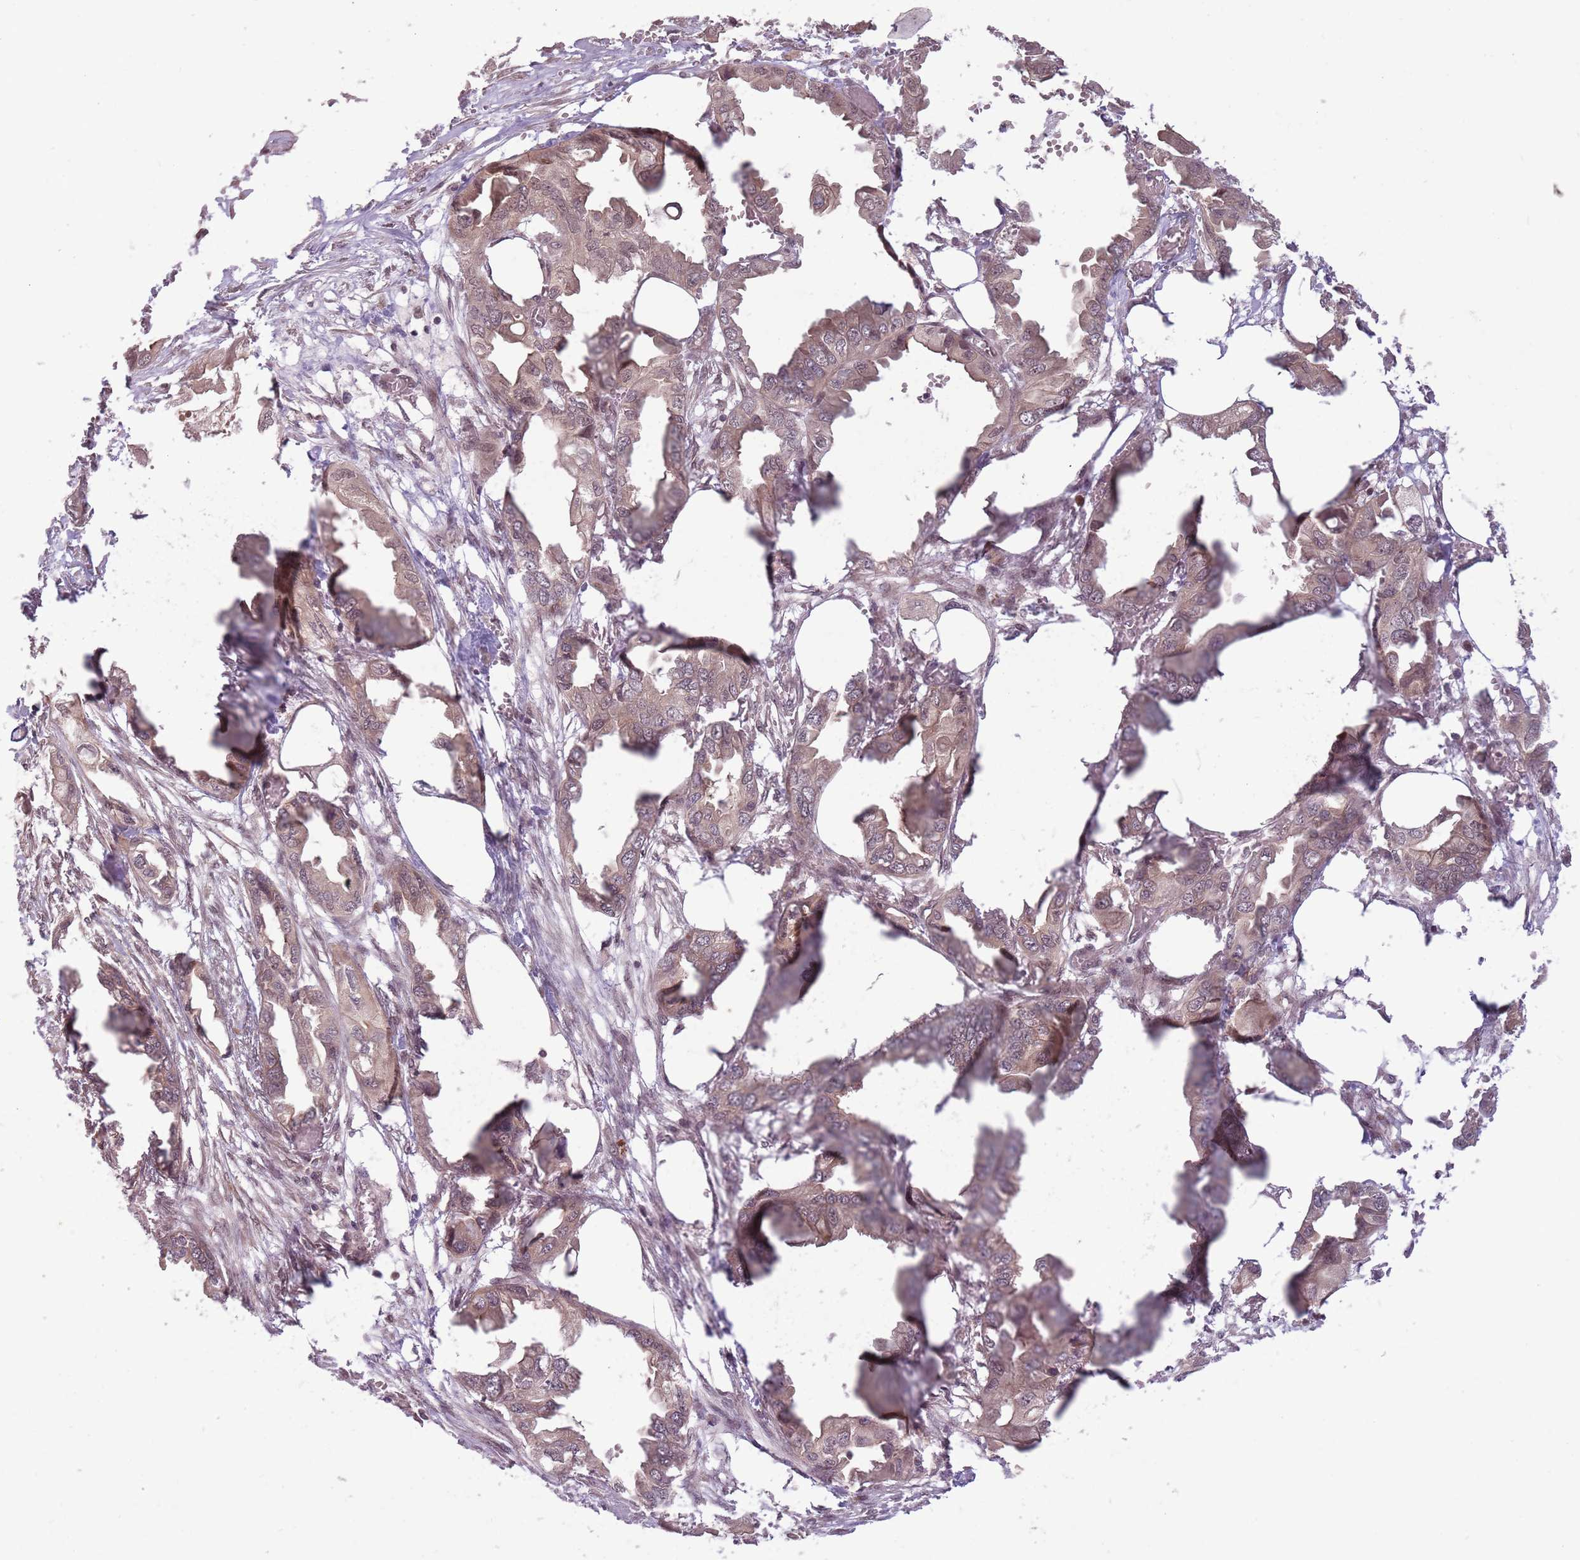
{"staining": {"intensity": "weak", "quantity": ">75%", "location": "cytoplasmic/membranous"}, "tissue": "endometrial cancer", "cell_type": "Tumor cells", "image_type": "cancer", "snomed": [{"axis": "morphology", "description": "Adenocarcinoma, NOS"}, {"axis": "morphology", "description": "Adenocarcinoma, metastatic, NOS"}, {"axis": "topography", "description": "Adipose tissue"}, {"axis": "topography", "description": "Endometrium"}], "caption": "Adenocarcinoma (endometrial) stained with a brown dye demonstrates weak cytoplasmic/membranous positive expression in about >75% of tumor cells.", "gene": "ADAMTS3", "patient": {"sex": "female", "age": 67}}